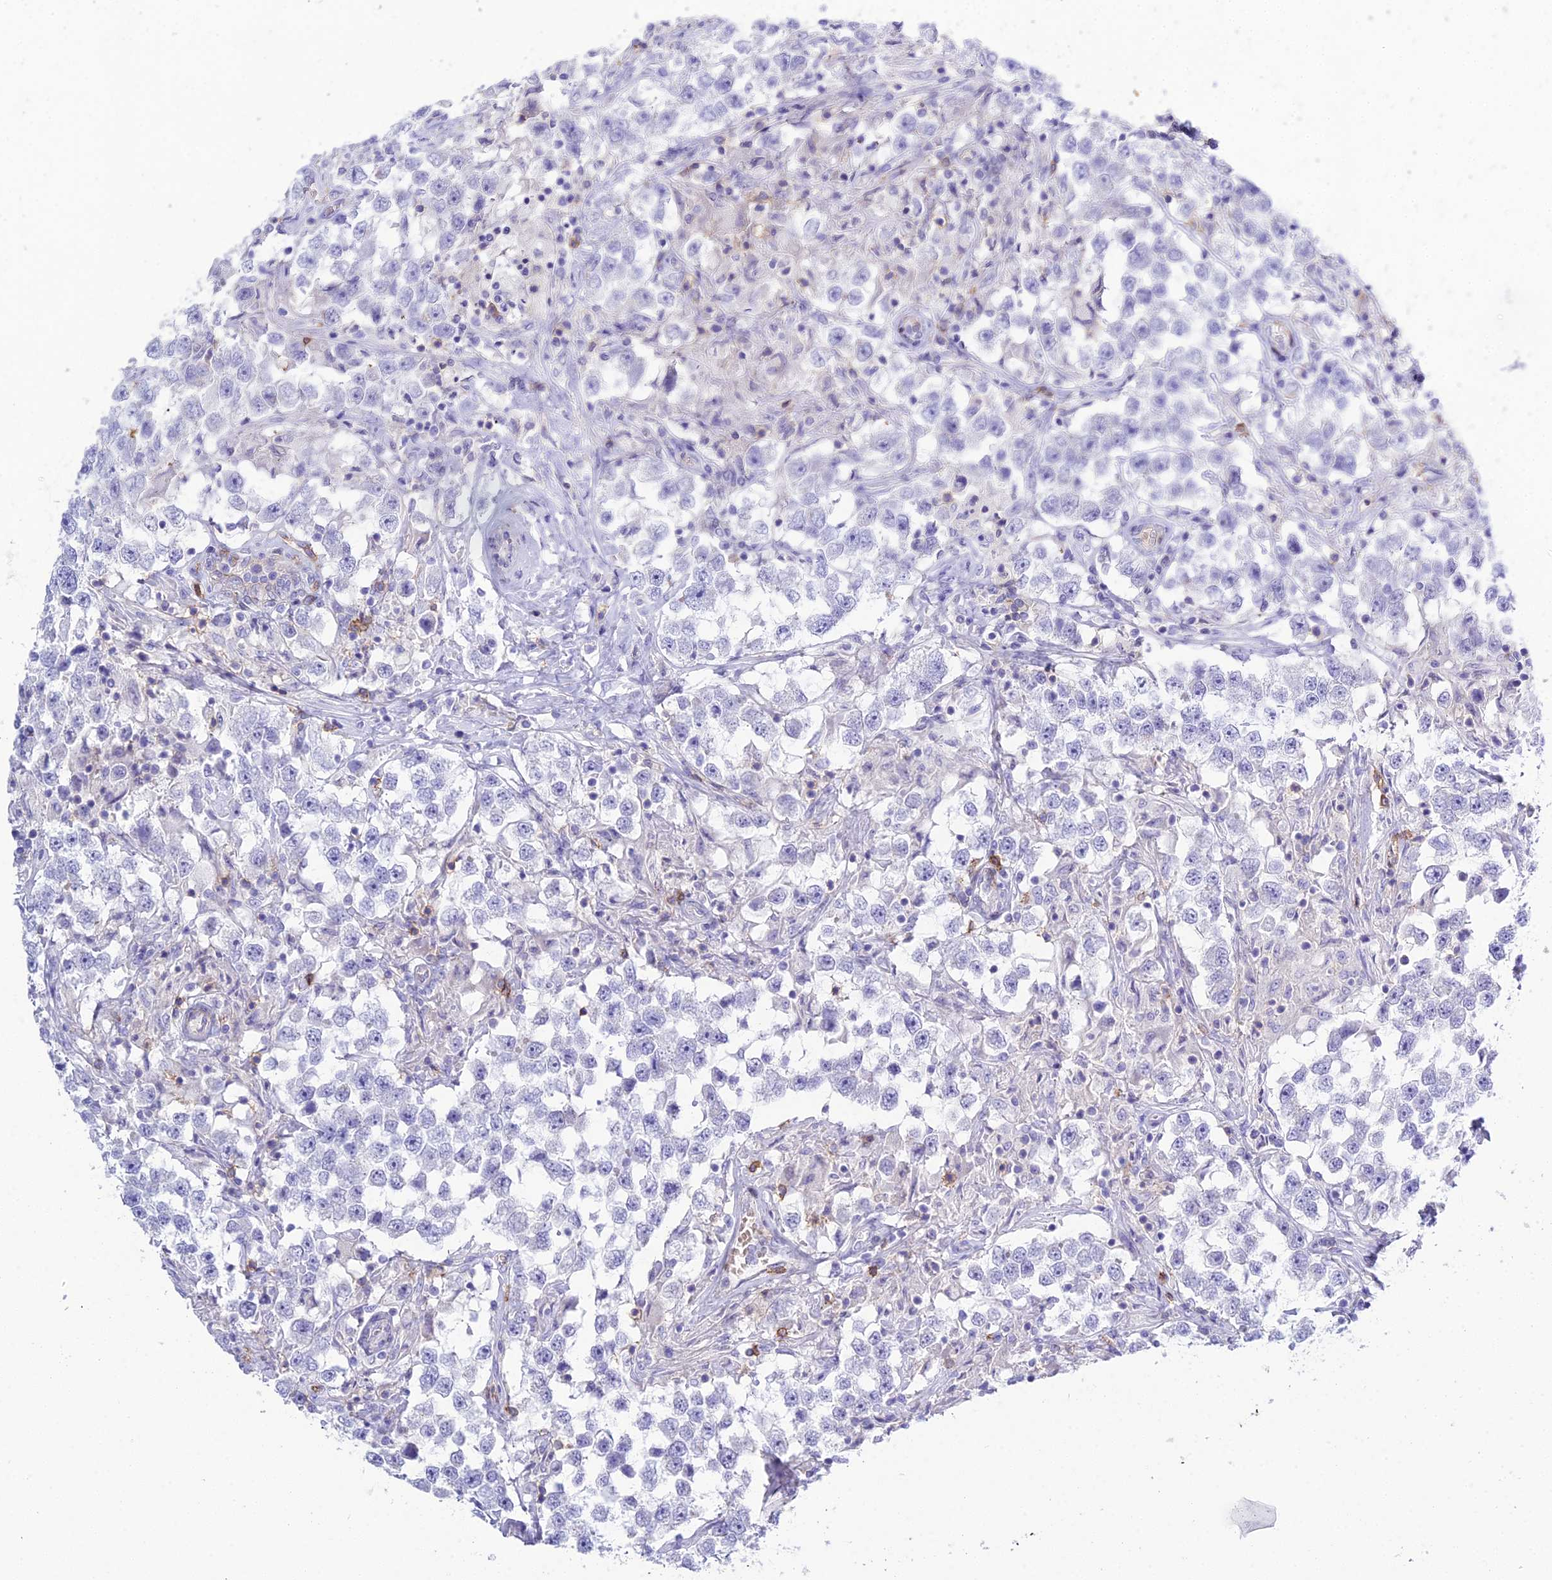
{"staining": {"intensity": "negative", "quantity": "none", "location": "none"}, "tissue": "testis cancer", "cell_type": "Tumor cells", "image_type": "cancer", "snomed": [{"axis": "morphology", "description": "Seminoma, NOS"}, {"axis": "topography", "description": "Testis"}], "caption": "An immunohistochemistry (IHC) histopathology image of testis cancer is shown. There is no staining in tumor cells of testis cancer. (DAB IHC, high magnification).", "gene": "OR1Q1", "patient": {"sex": "male", "age": 46}}